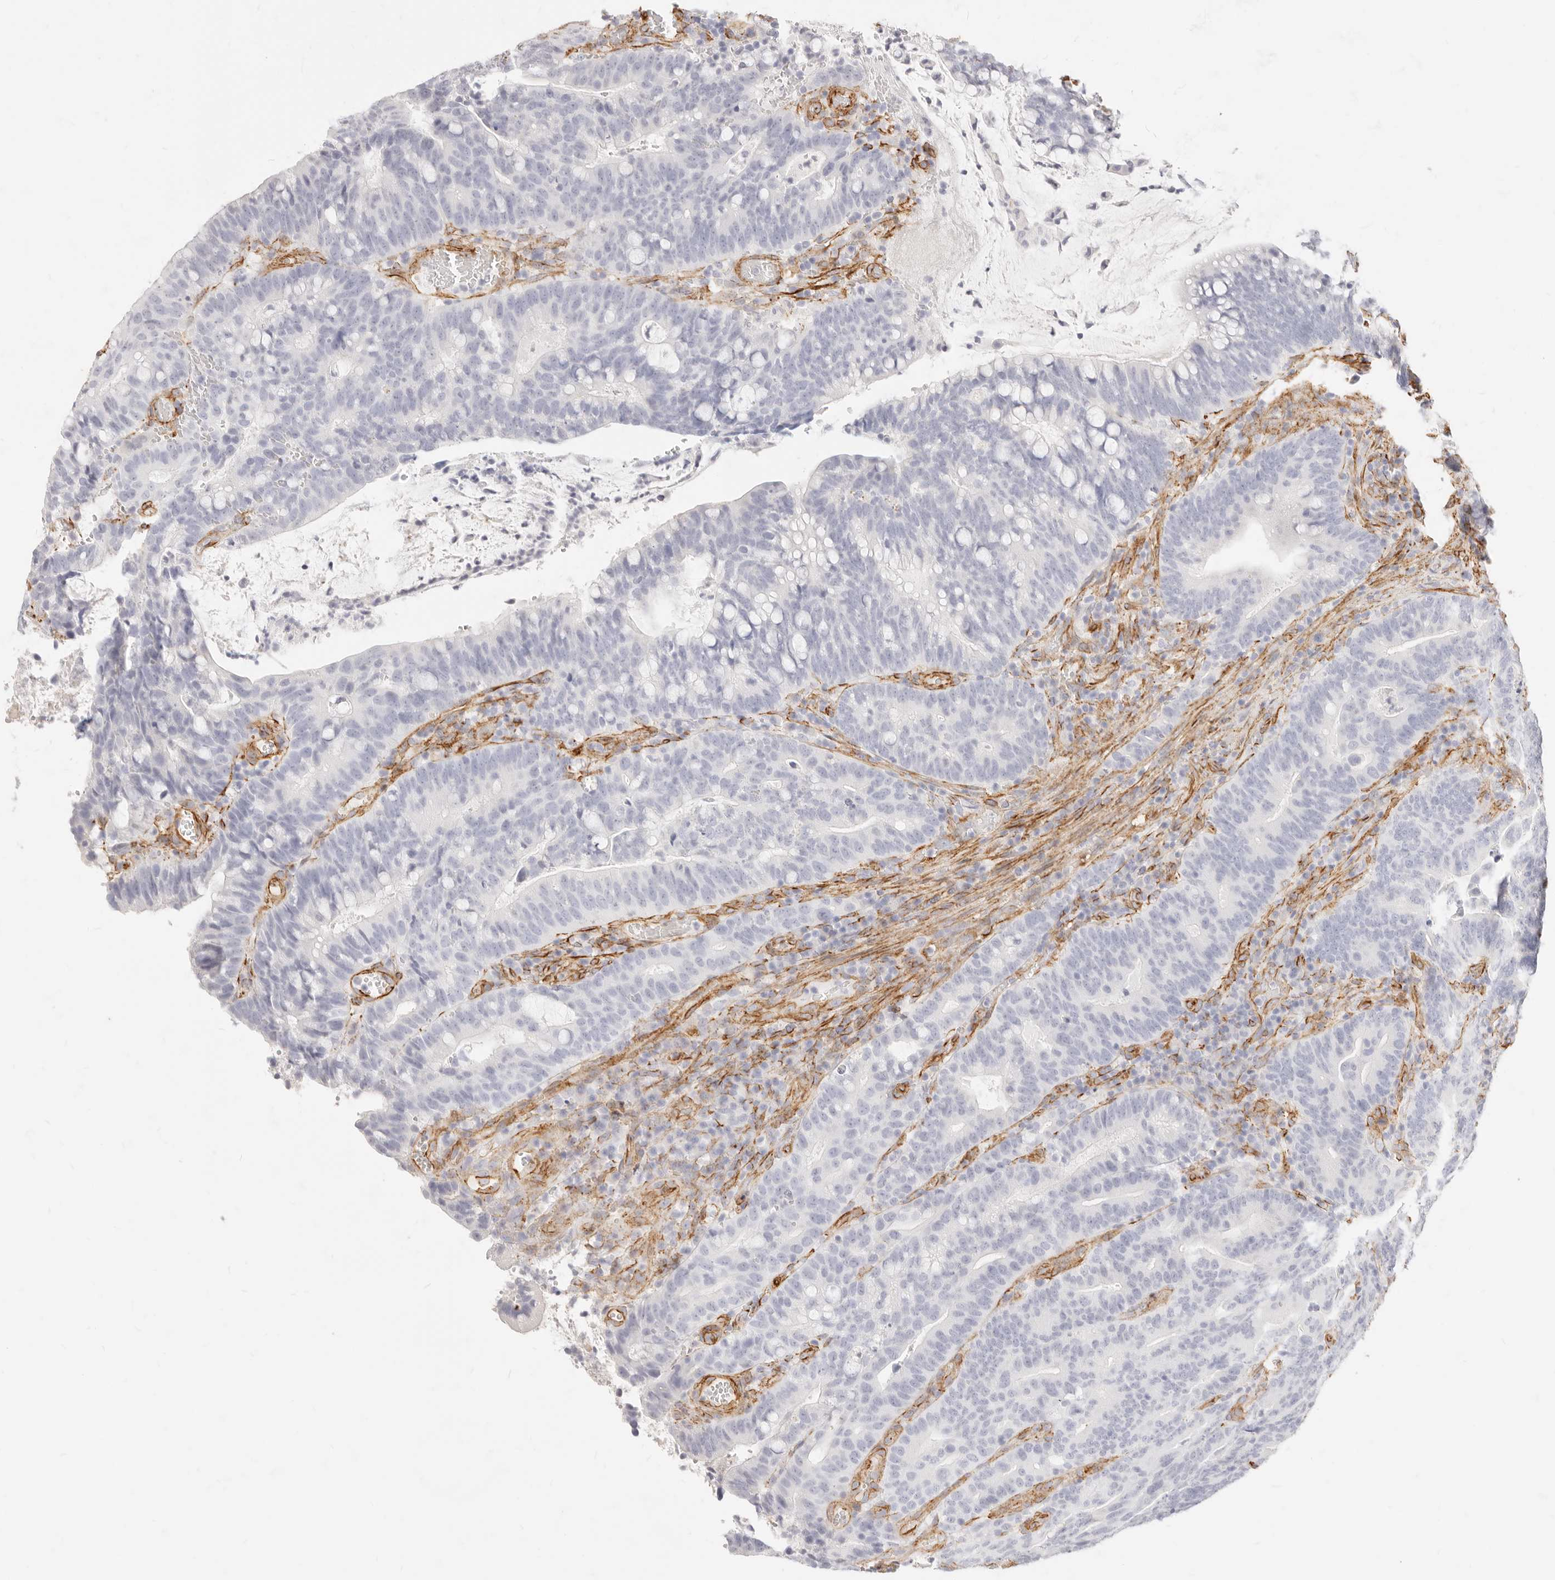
{"staining": {"intensity": "negative", "quantity": "none", "location": "none"}, "tissue": "colorectal cancer", "cell_type": "Tumor cells", "image_type": "cancer", "snomed": [{"axis": "morphology", "description": "Adenocarcinoma, NOS"}, {"axis": "topography", "description": "Colon"}], "caption": "IHC micrograph of neoplastic tissue: human colorectal cancer stained with DAB (3,3'-diaminobenzidine) demonstrates no significant protein staining in tumor cells.", "gene": "NUS1", "patient": {"sex": "female", "age": 66}}